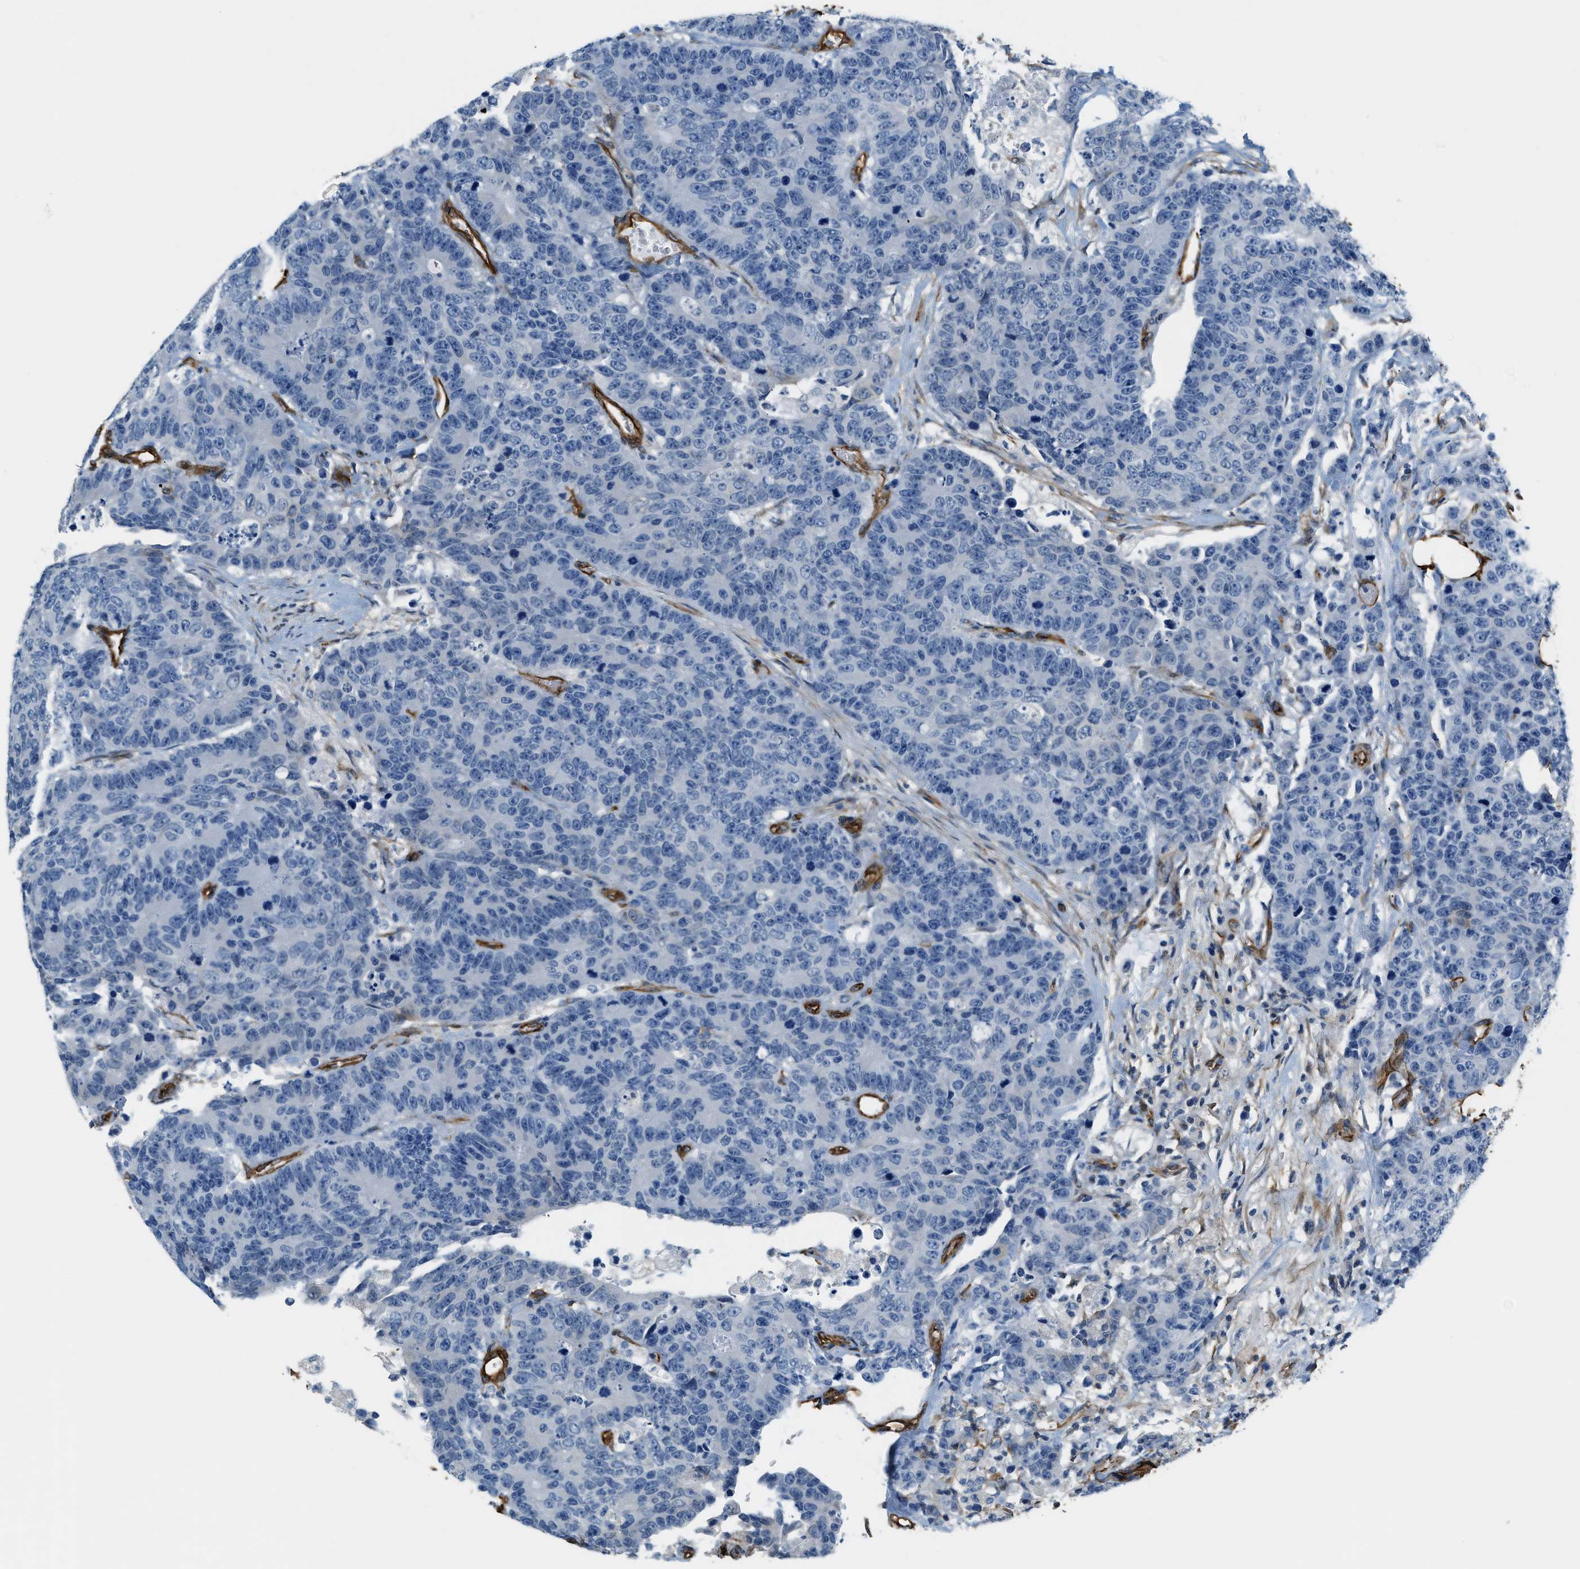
{"staining": {"intensity": "negative", "quantity": "none", "location": "none"}, "tissue": "colorectal cancer", "cell_type": "Tumor cells", "image_type": "cancer", "snomed": [{"axis": "morphology", "description": "Adenocarcinoma, NOS"}, {"axis": "topography", "description": "Colon"}], "caption": "Tumor cells show no significant protein expression in colorectal cancer. (Brightfield microscopy of DAB (3,3'-diaminobenzidine) immunohistochemistry (IHC) at high magnification).", "gene": "TMEM43", "patient": {"sex": "female", "age": 86}}